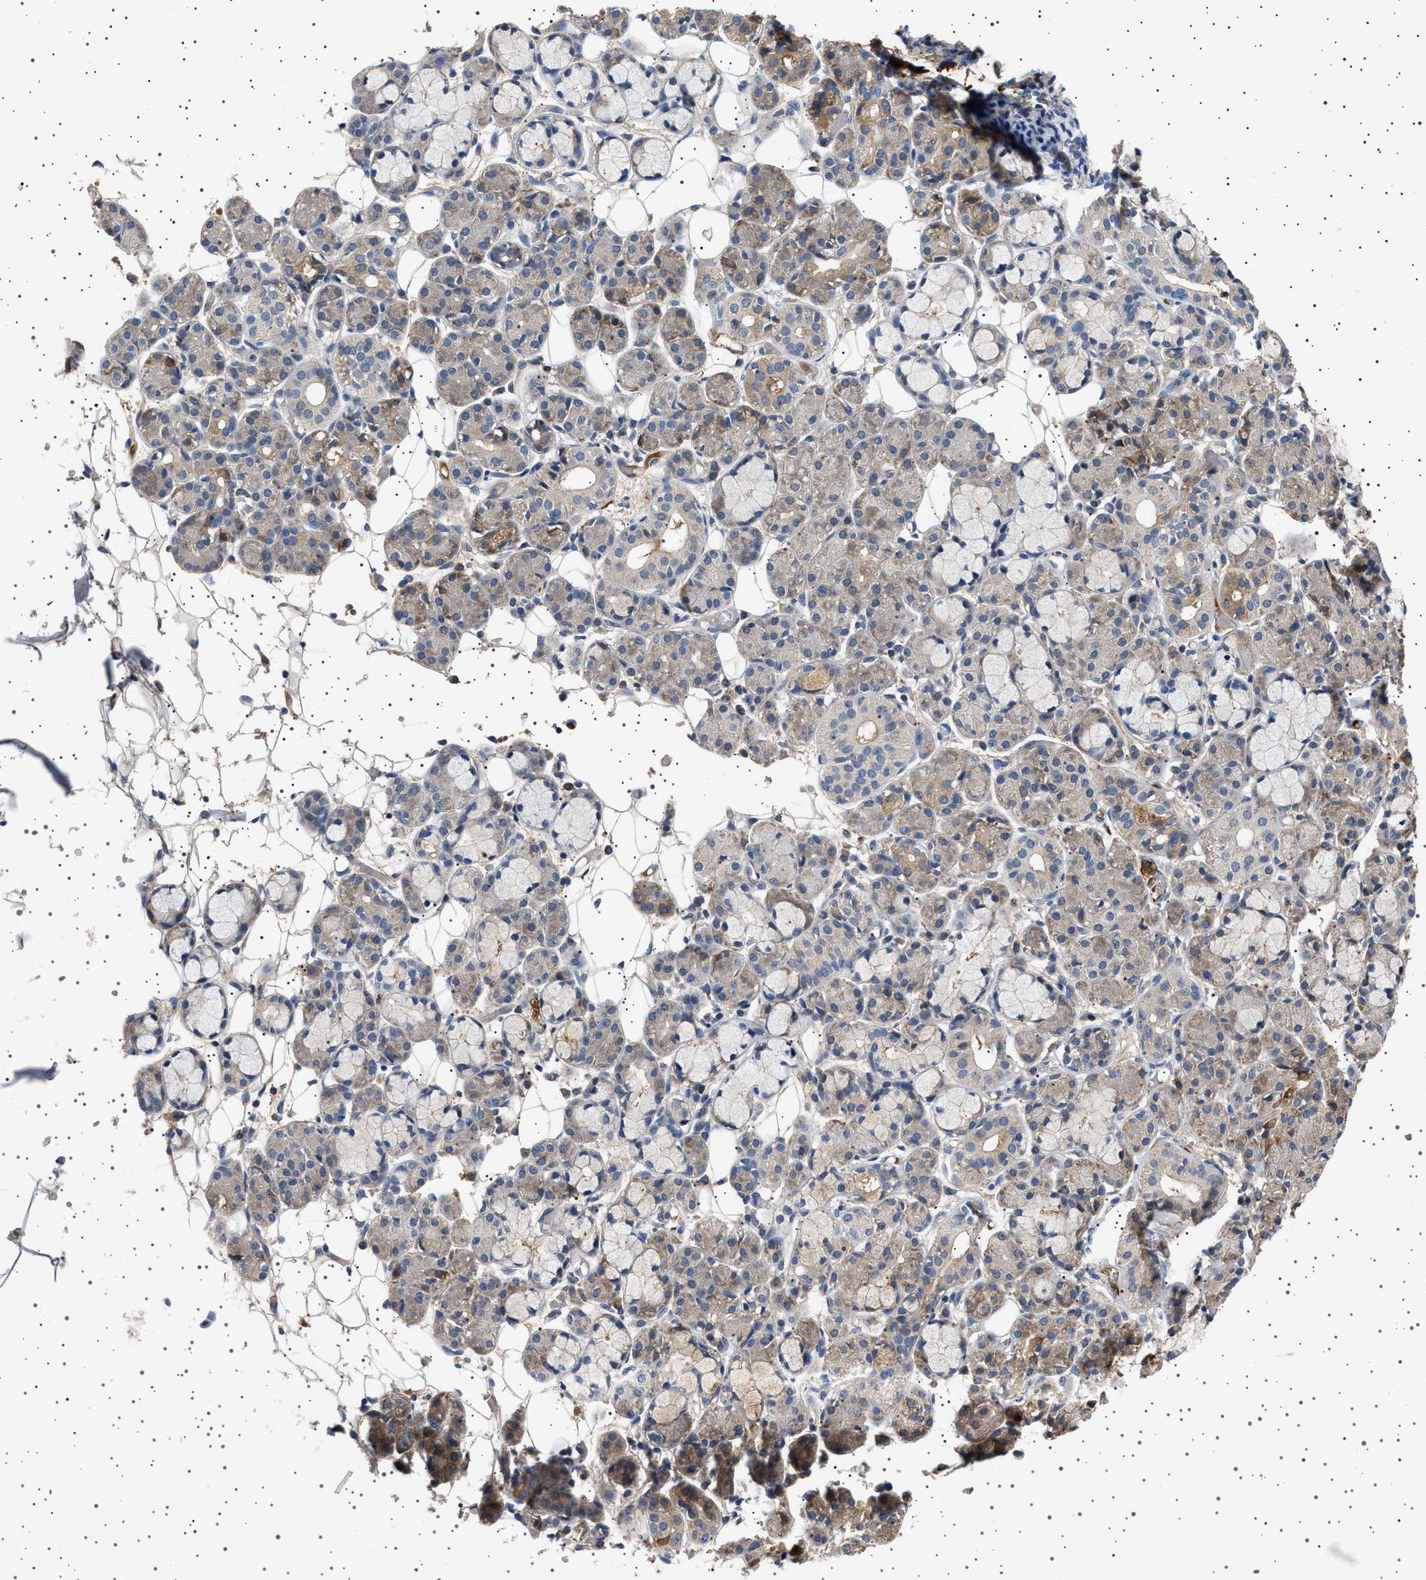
{"staining": {"intensity": "weak", "quantity": "<25%", "location": "cytoplasmic/membranous"}, "tissue": "salivary gland", "cell_type": "Glandular cells", "image_type": "normal", "snomed": [{"axis": "morphology", "description": "Normal tissue, NOS"}, {"axis": "topography", "description": "Salivary gland"}], "caption": "This is an immunohistochemistry photomicrograph of normal human salivary gland. There is no positivity in glandular cells.", "gene": "FICD", "patient": {"sex": "male", "age": 63}}